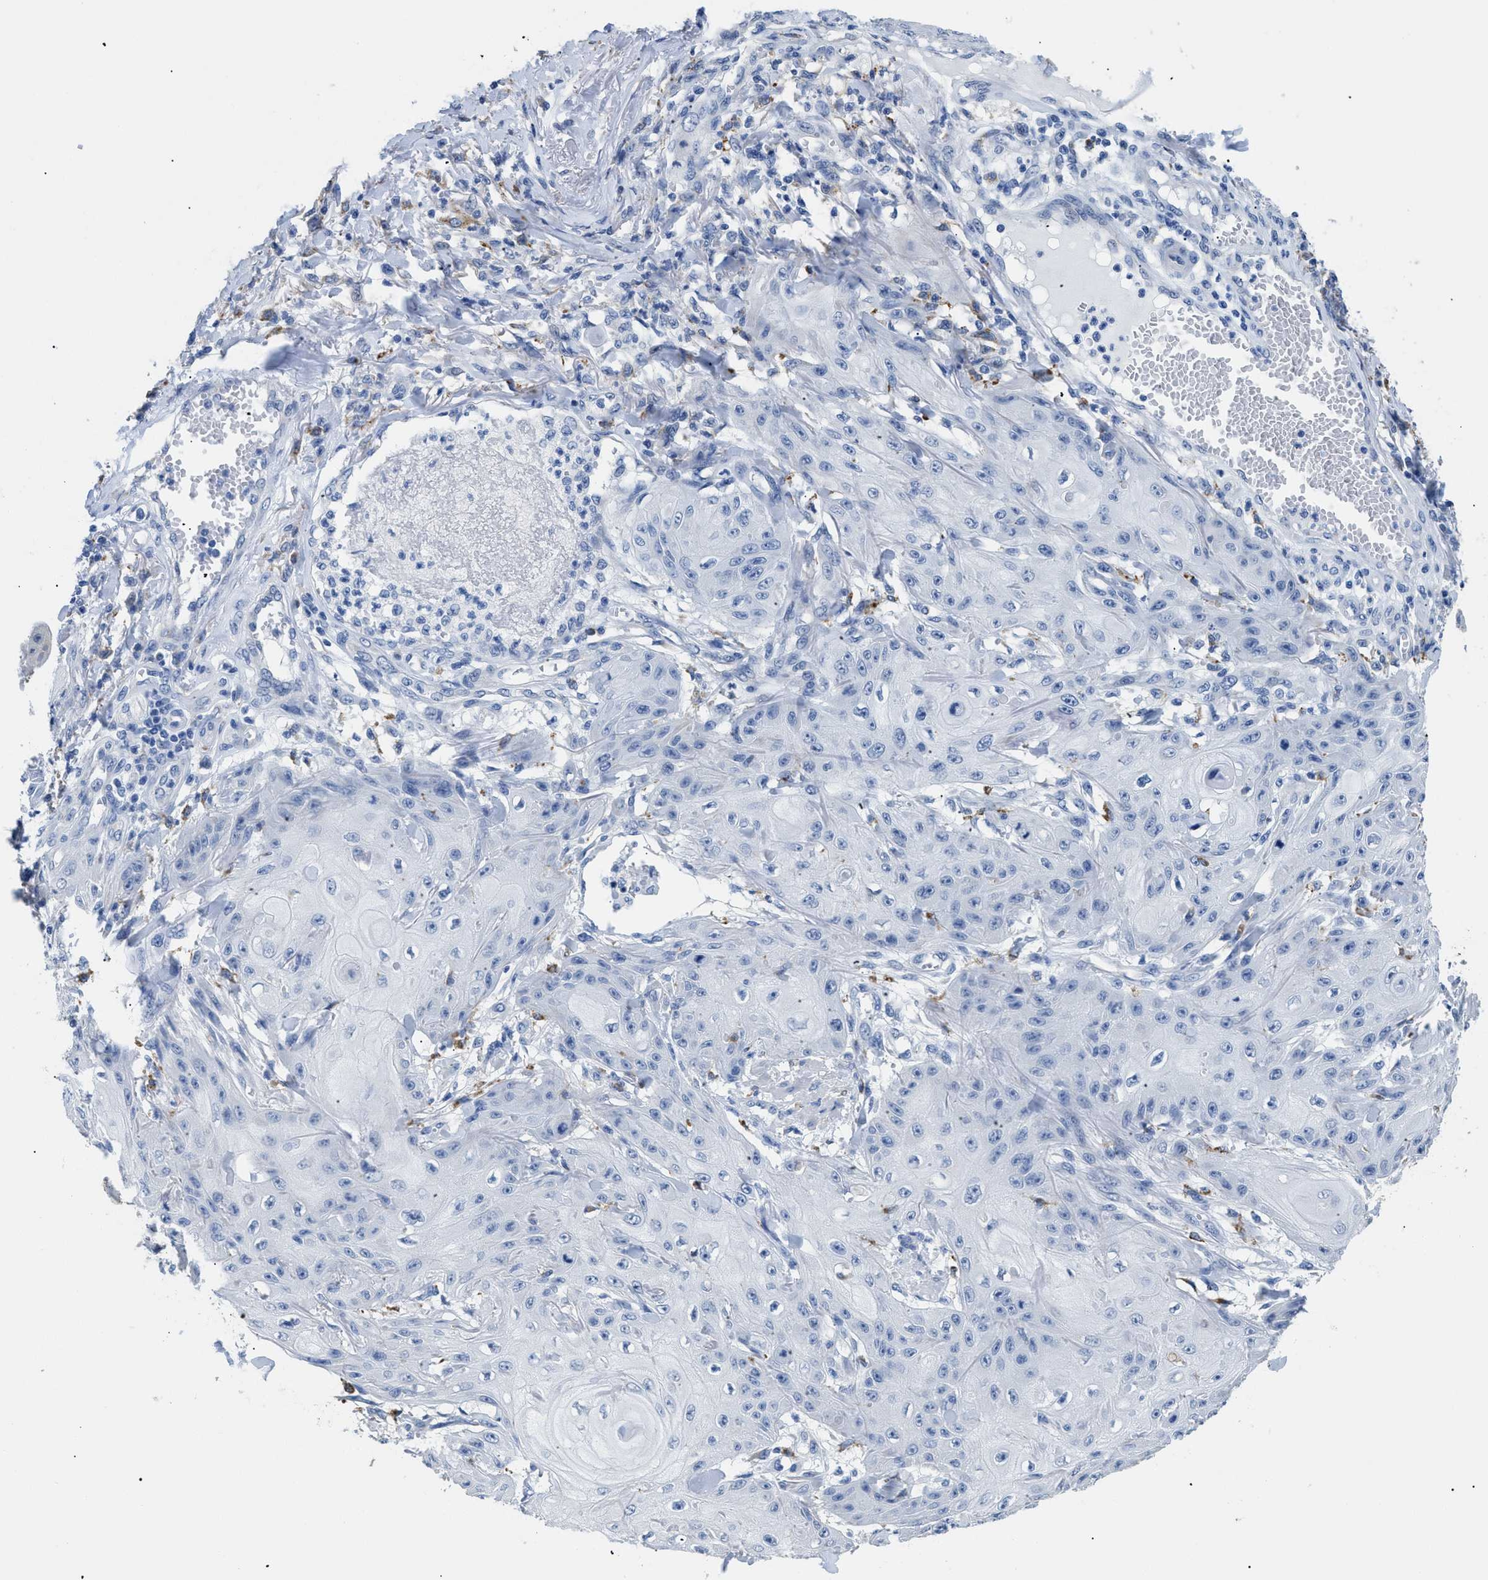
{"staining": {"intensity": "negative", "quantity": "none", "location": "none"}, "tissue": "skin cancer", "cell_type": "Tumor cells", "image_type": "cancer", "snomed": [{"axis": "morphology", "description": "Squamous cell carcinoma, NOS"}, {"axis": "topography", "description": "Skin"}], "caption": "Immunohistochemistry histopathology image of skin squamous cell carcinoma stained for a protein (brown), which reveals no positivity in tumor cells.", "gene": "APOBEC2", "patient": {"sex": "male", "age": 74}}